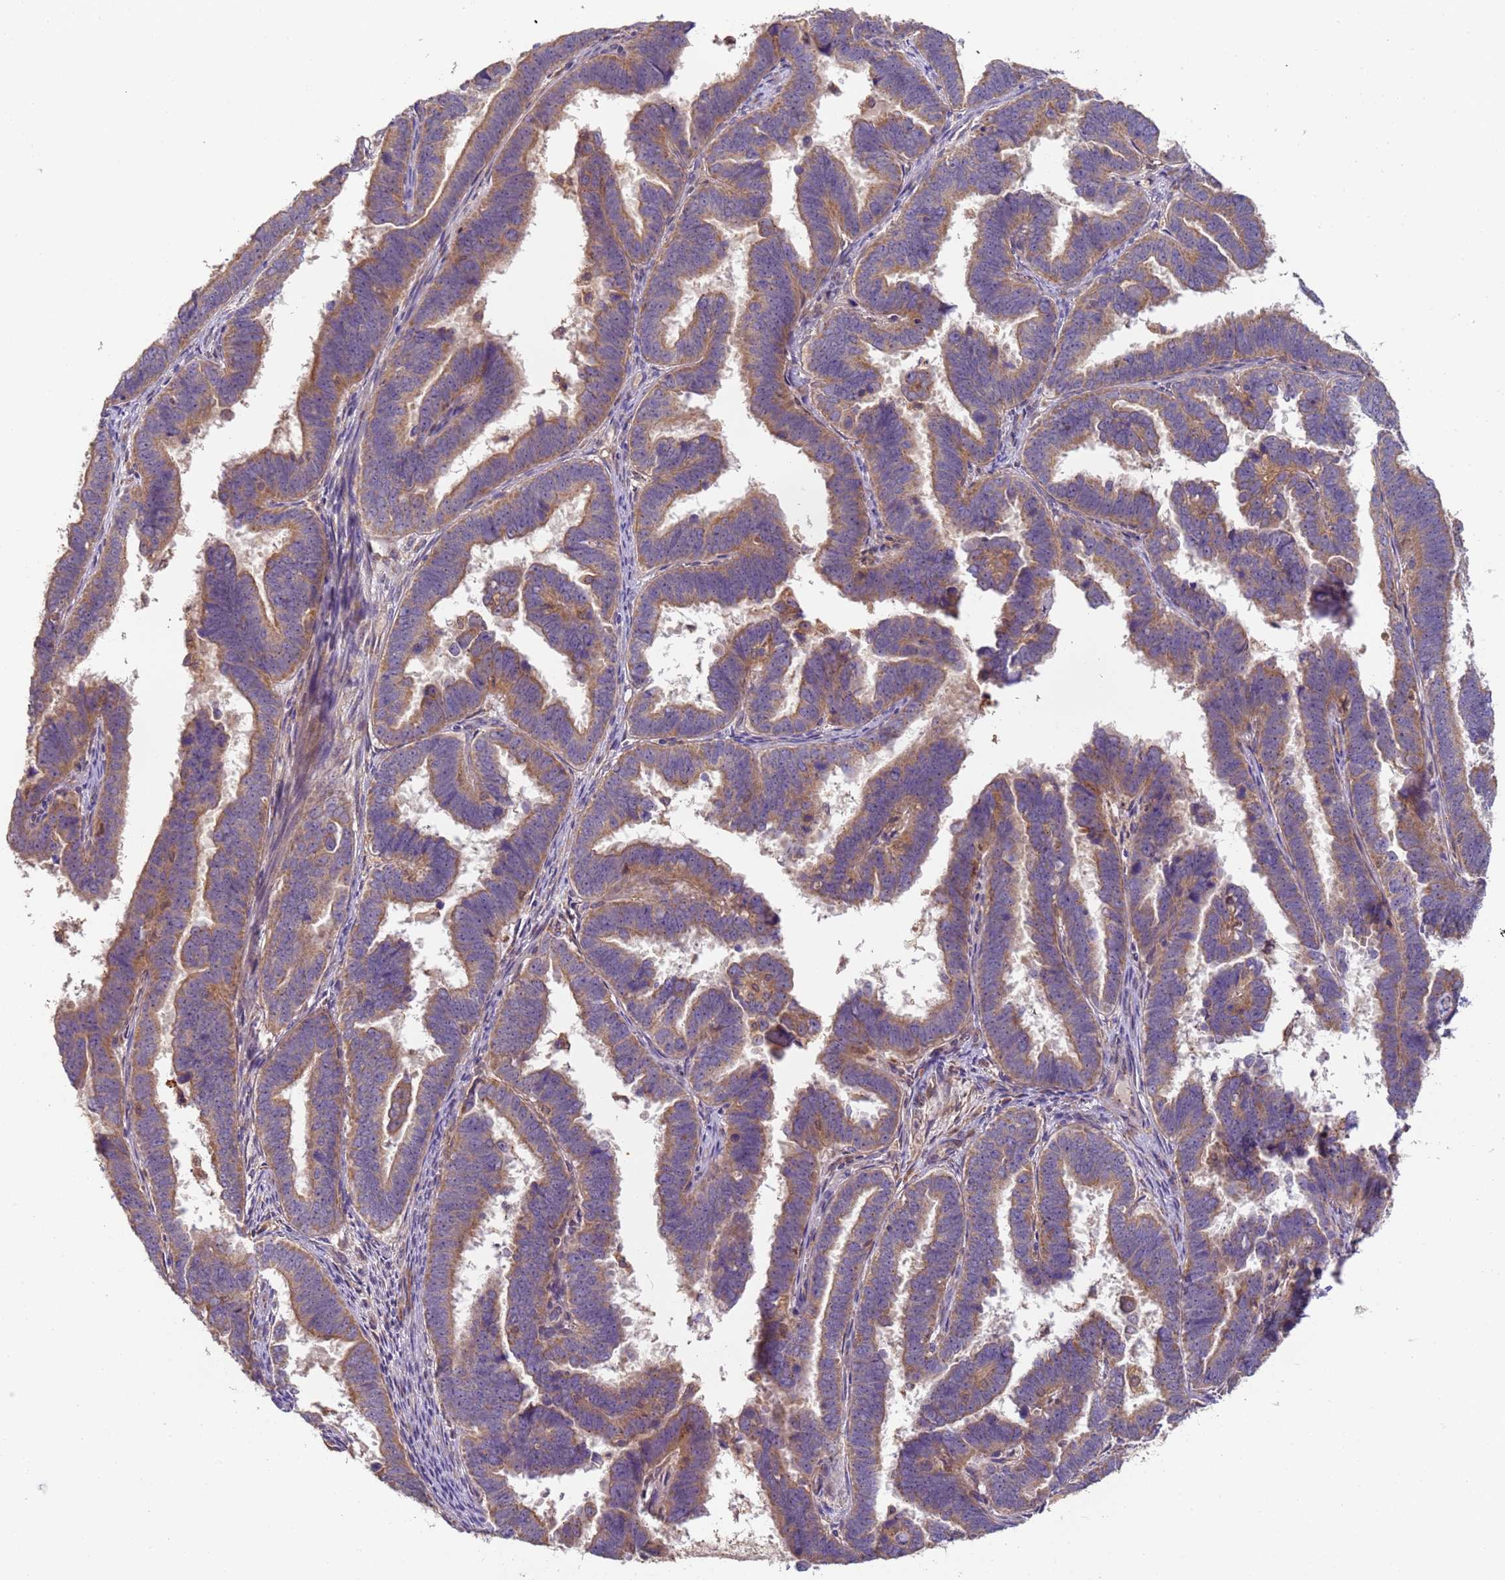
{"staining": {"intensity": "moderate", "quantity": ">75%", "location": "cytoplasmic/membranous"}, "tissue": "endometrial cancer", "cell_type": "Tumor cells", "image_type": "cancer", "snomed": [{"axis": "morphology", "description": "Adenocarcinoma, NOS"}, {"axis": "topography", "description": "Endometrium"}], "caption": "Brown immunohistochemical staining in human endometrial cancer (adenocarcinoma) demonstrates moderate cytoplasmic/membranous staining in about >75% of tumor cells. (brown staining indicates protein expression, while blue staining denotes nuclei).", "gene": "TIGAR", "patient": {"sex": "female", "age": 75}}